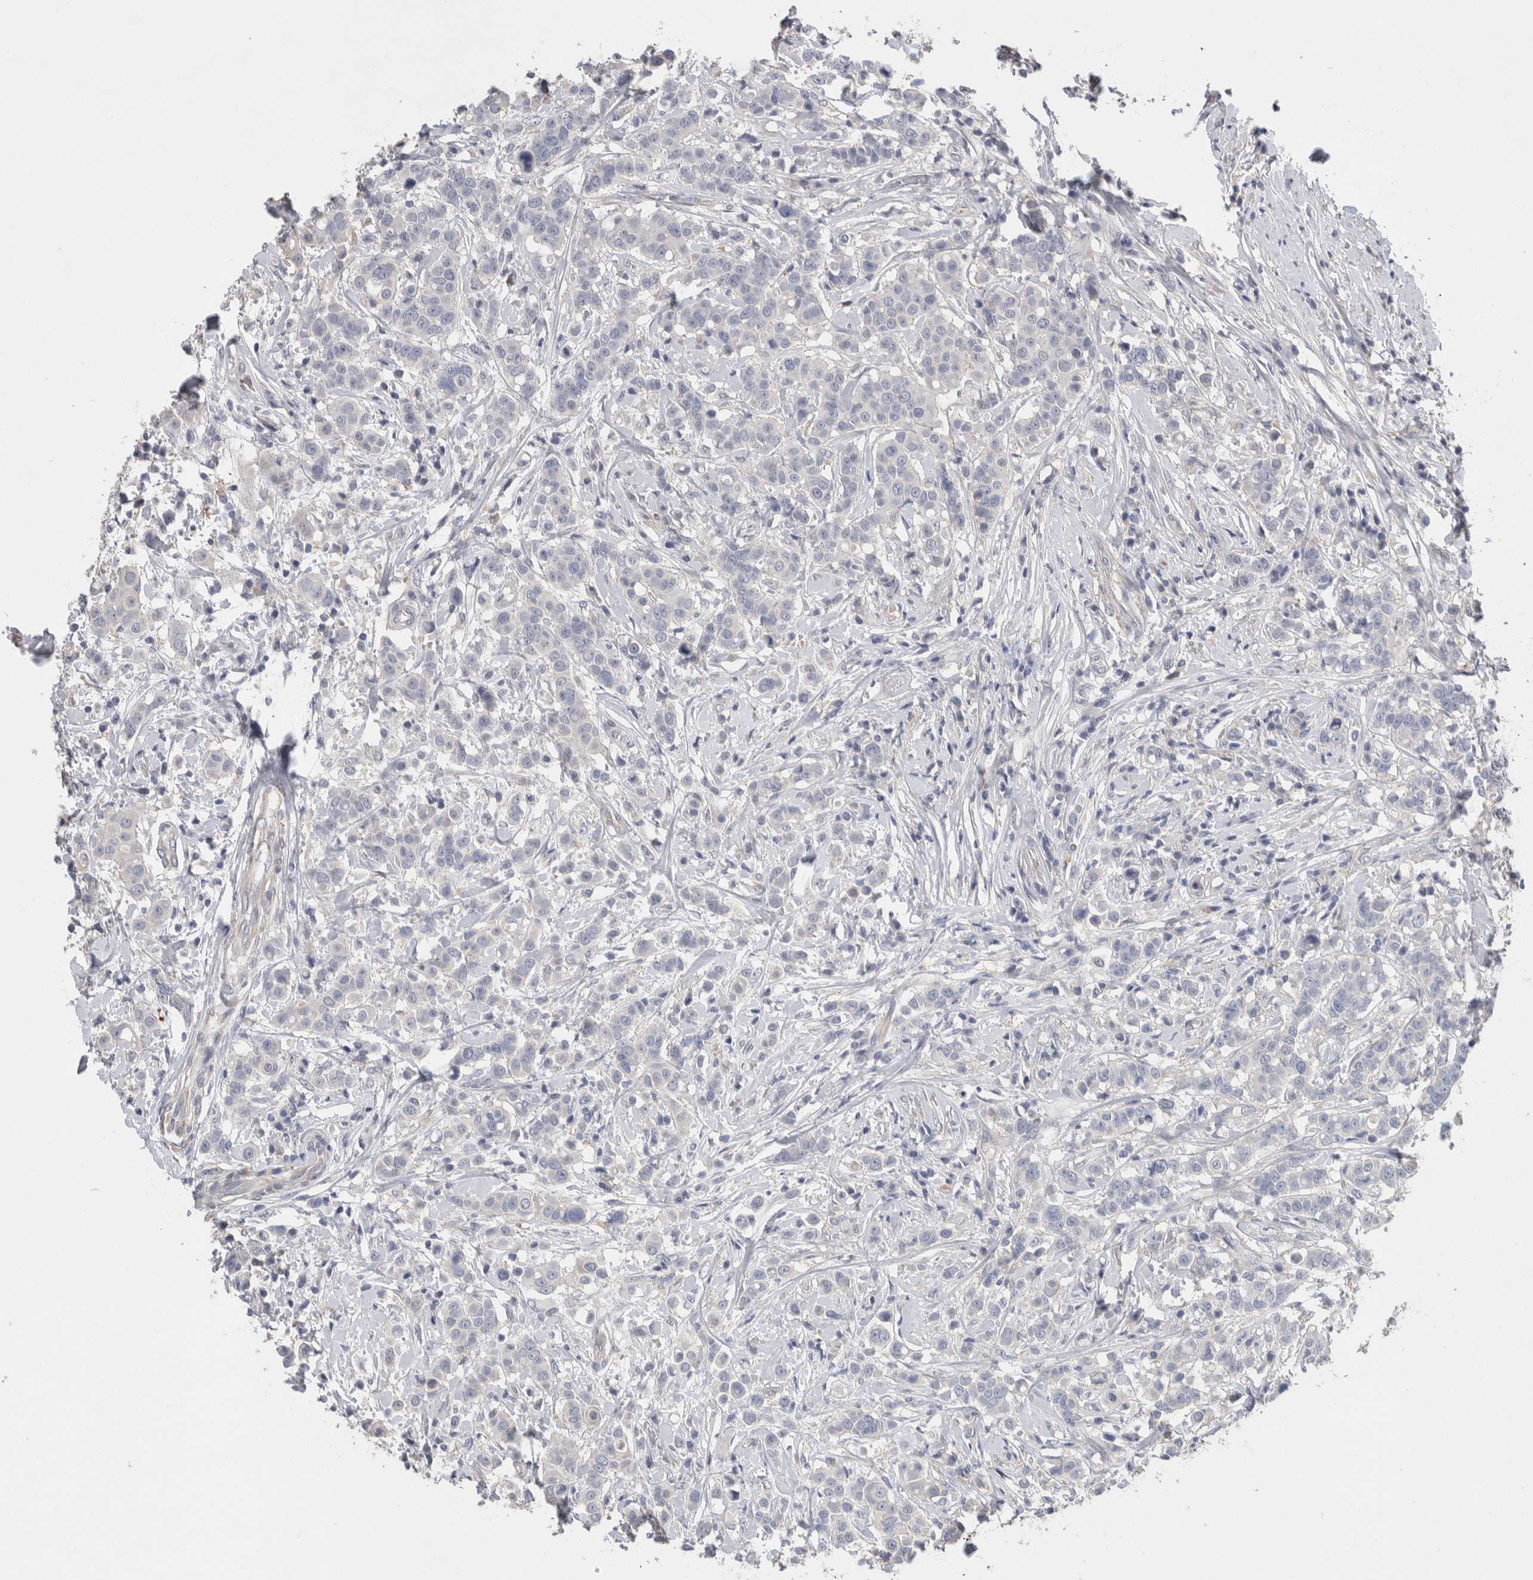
{"staining": {"intensity": "negative", "quantity": "none", "location": "none"}, "tissue": "breast cancer", "cell_type": "Tumor cells", "image_type": "cancer", "snomed": [{"axis": "morphology", "description": "Duct carcinoma"}, {"axis": "topography", "description": "Breast"}], "caption": "Immunohistochemical staining of infiltrating ductal carcinoma (breast) reveals no significant expression in tumor cells.", "gene": "GCNA", "patient": {"sex": "female", "age": 27}}